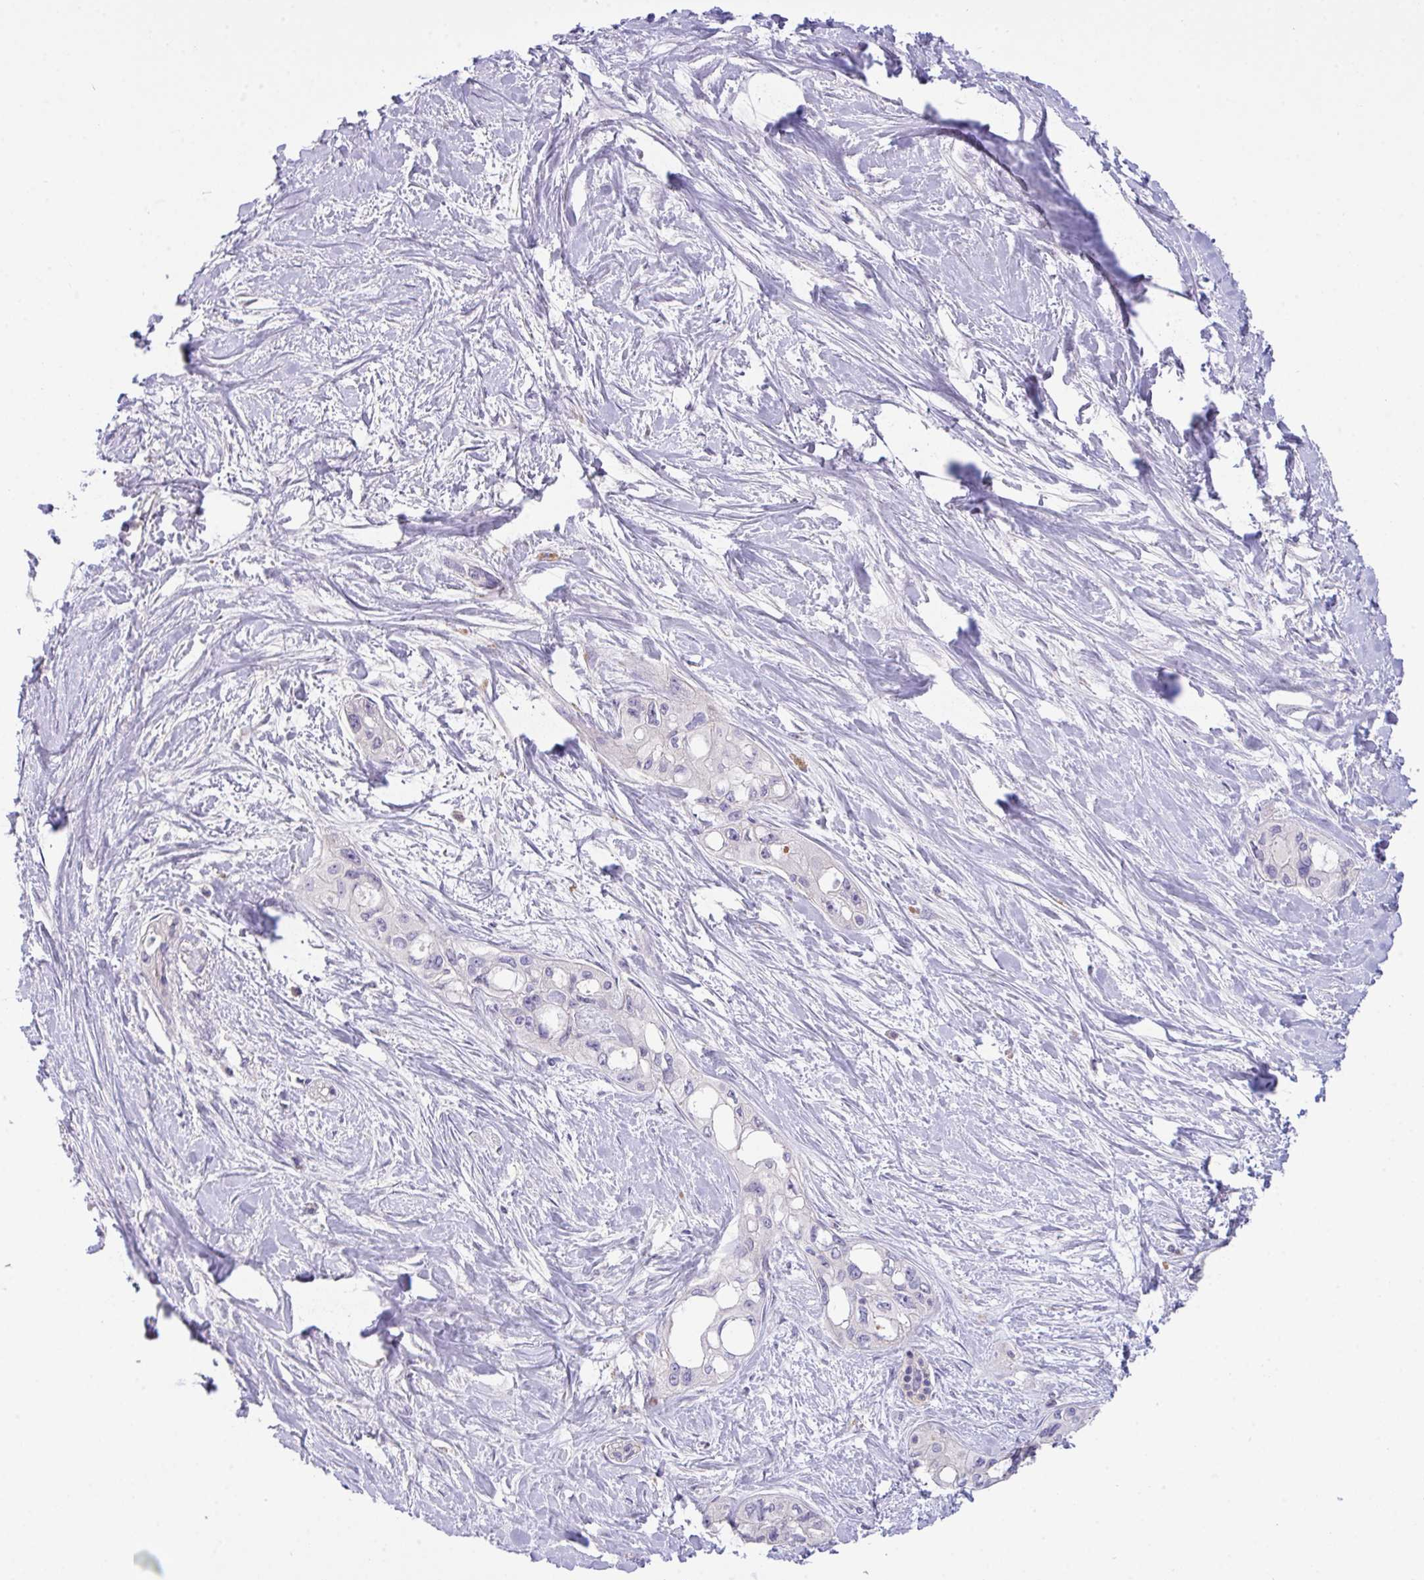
{"staining": {"intensity": "negative", "quantity": "none", "location": "none"}, "tissue": "pancreatic cancer", "cell_type": "Tumor cells", "image_type": "cancer", "snomed": [{"axis": "morphology", "description": "Adenocarcinoma, NOS"}, {"axis": "topography", "description": "Pancreas"}], "caption": "This is an immunohistochemistry photomicrograph of human pancreatic cancer (adenocarcinoma). There is no expression in tumor cells.", "gene": "ZNF581", "patient": {"sex": "female", "age": 50}}